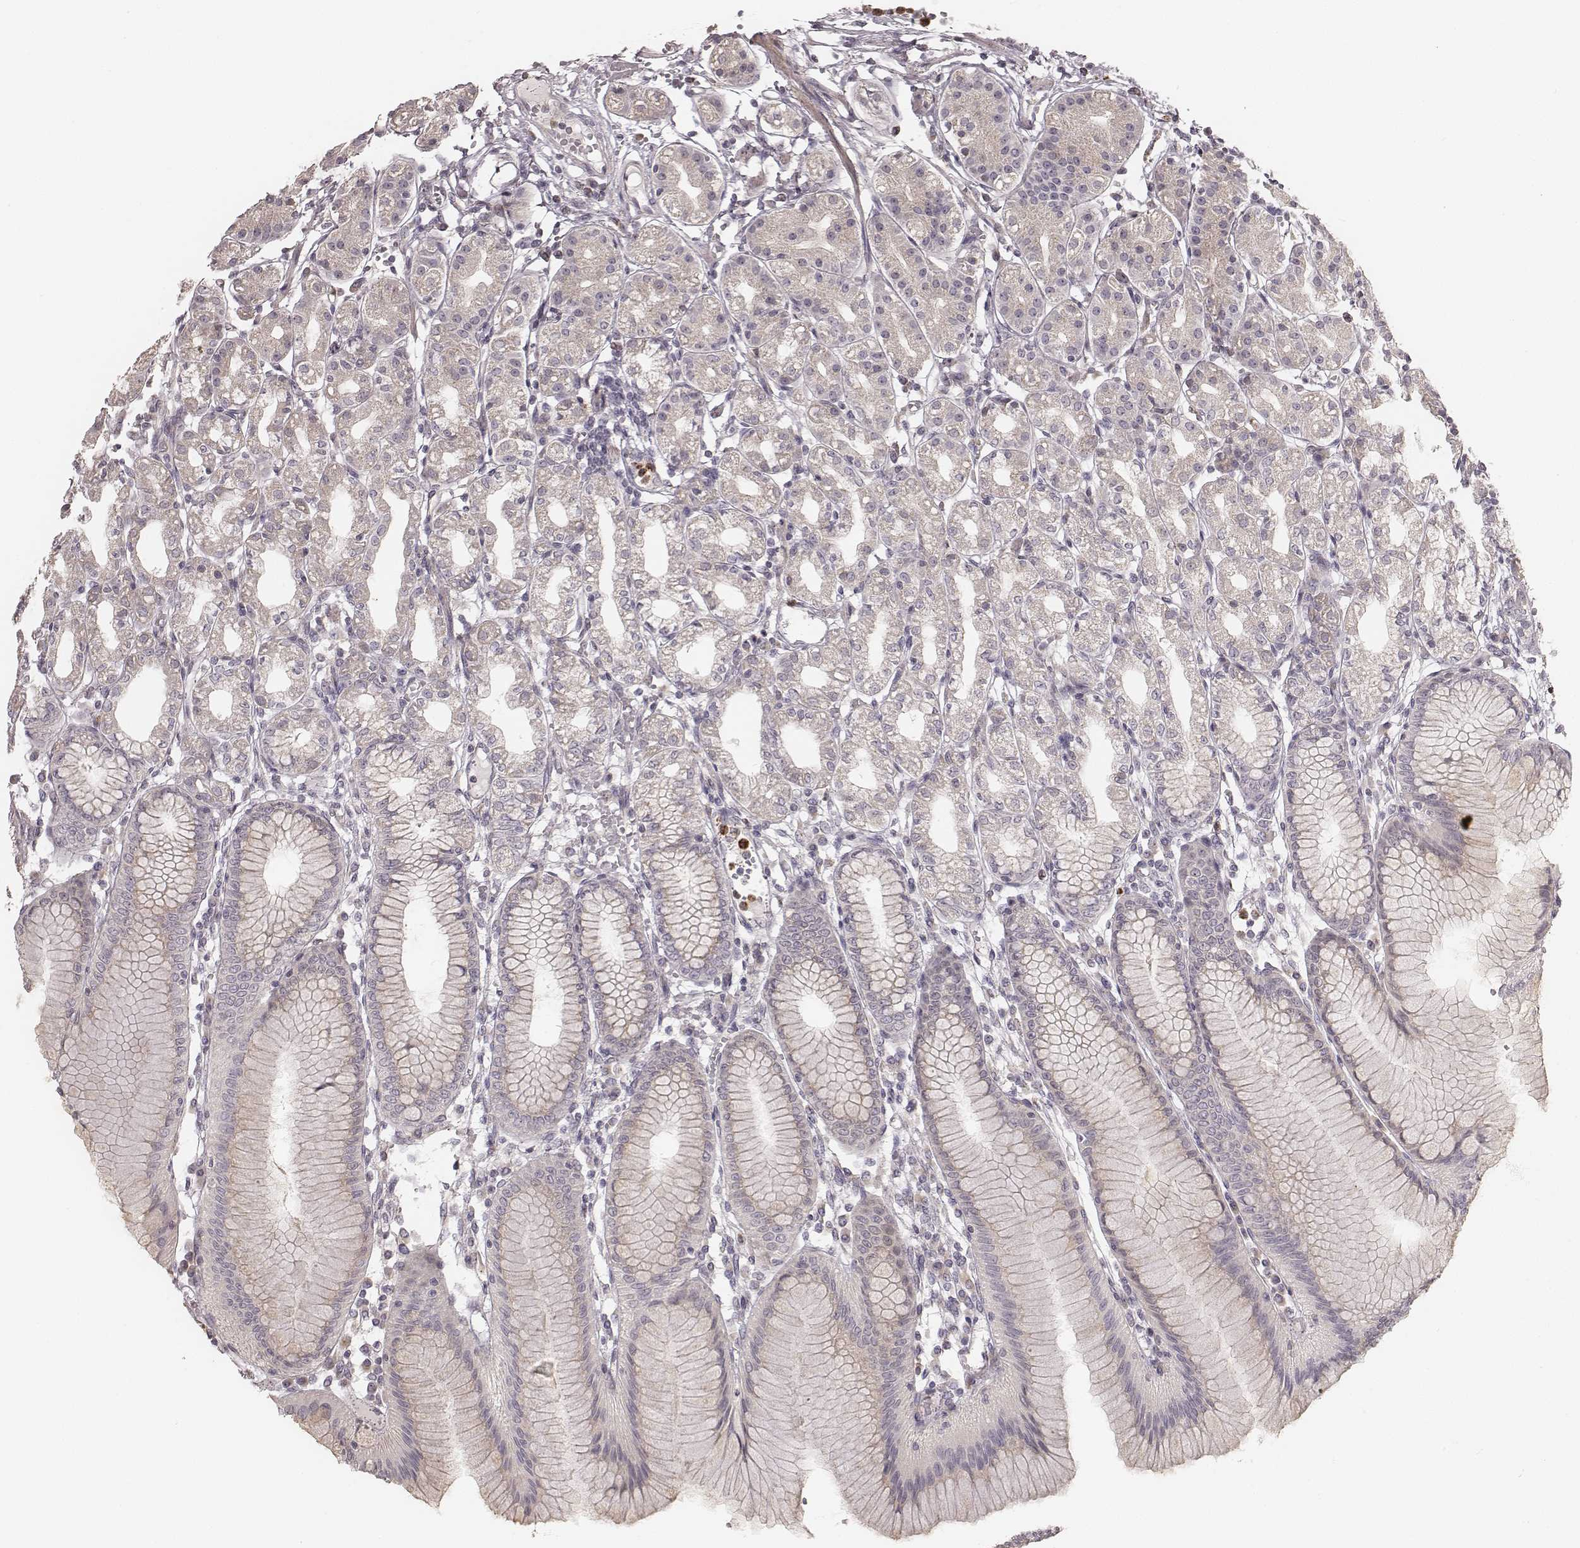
{"staining": {"intensity": "weak", "quantity": "<25%", "location": "cytoplasmic/membranous"}, "tissue": "stomach", "cell_type": "Glandular cells", "image_type": "normal", "snomed": [{"axis": "morphology", "description": "Normal tissue, NOS"}, {"axis": "topography", "description": "Skeletal muscle"}, {"axis": "topography", "description": "Stomach"}], "caption": "Immunohistochemistry micrograph of unremarkable stomach stained for a protein (brown), which demonstrates no positivity in glandular cells.", "gene": "ABCA7", "patient": {"sex": "female", "age": 57}}